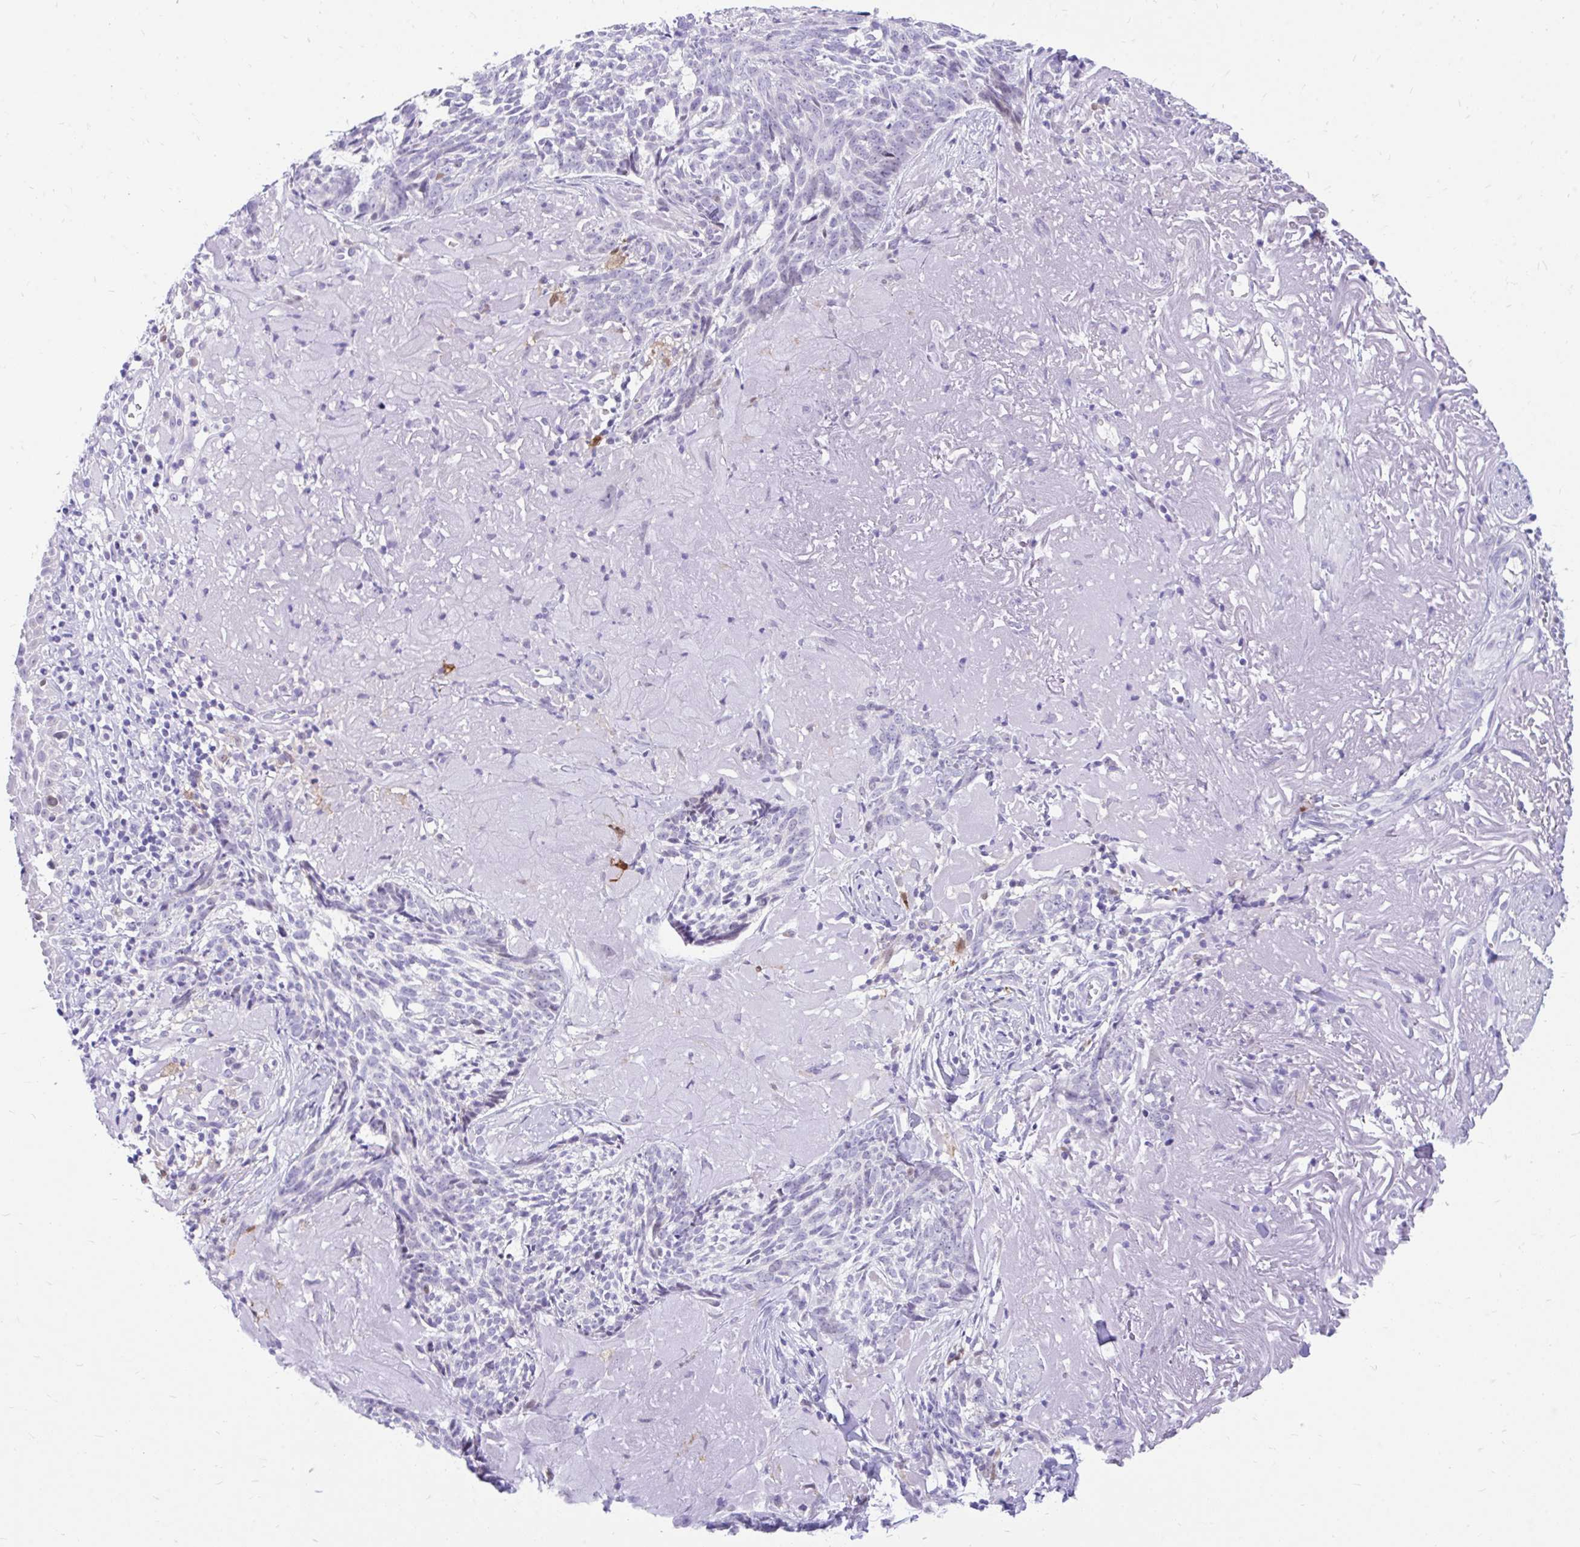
{"staining": {"intensity": "negative", "quantity": "none", "location": "none"}, "tissue": "skin cancer", "cell_type": "Tumor cells", "image_type": "cancer", "snomed": [{"axis": "morphology", "description": "Basal cell carcinoma"}, {"axis": "topography", "description": "Skin"}, {"axis": "topography", "description": "Skin of face"}], "caption": "This histopathology image is of basal cell carcinoma (skin) stained with immunohistochemistry to label a protein in brown with the nuclei are counter-stained blue. There is no staining in tumor cells.", "gene": "GLB1L2", "patient": {"sex": "female", "age": 95}}